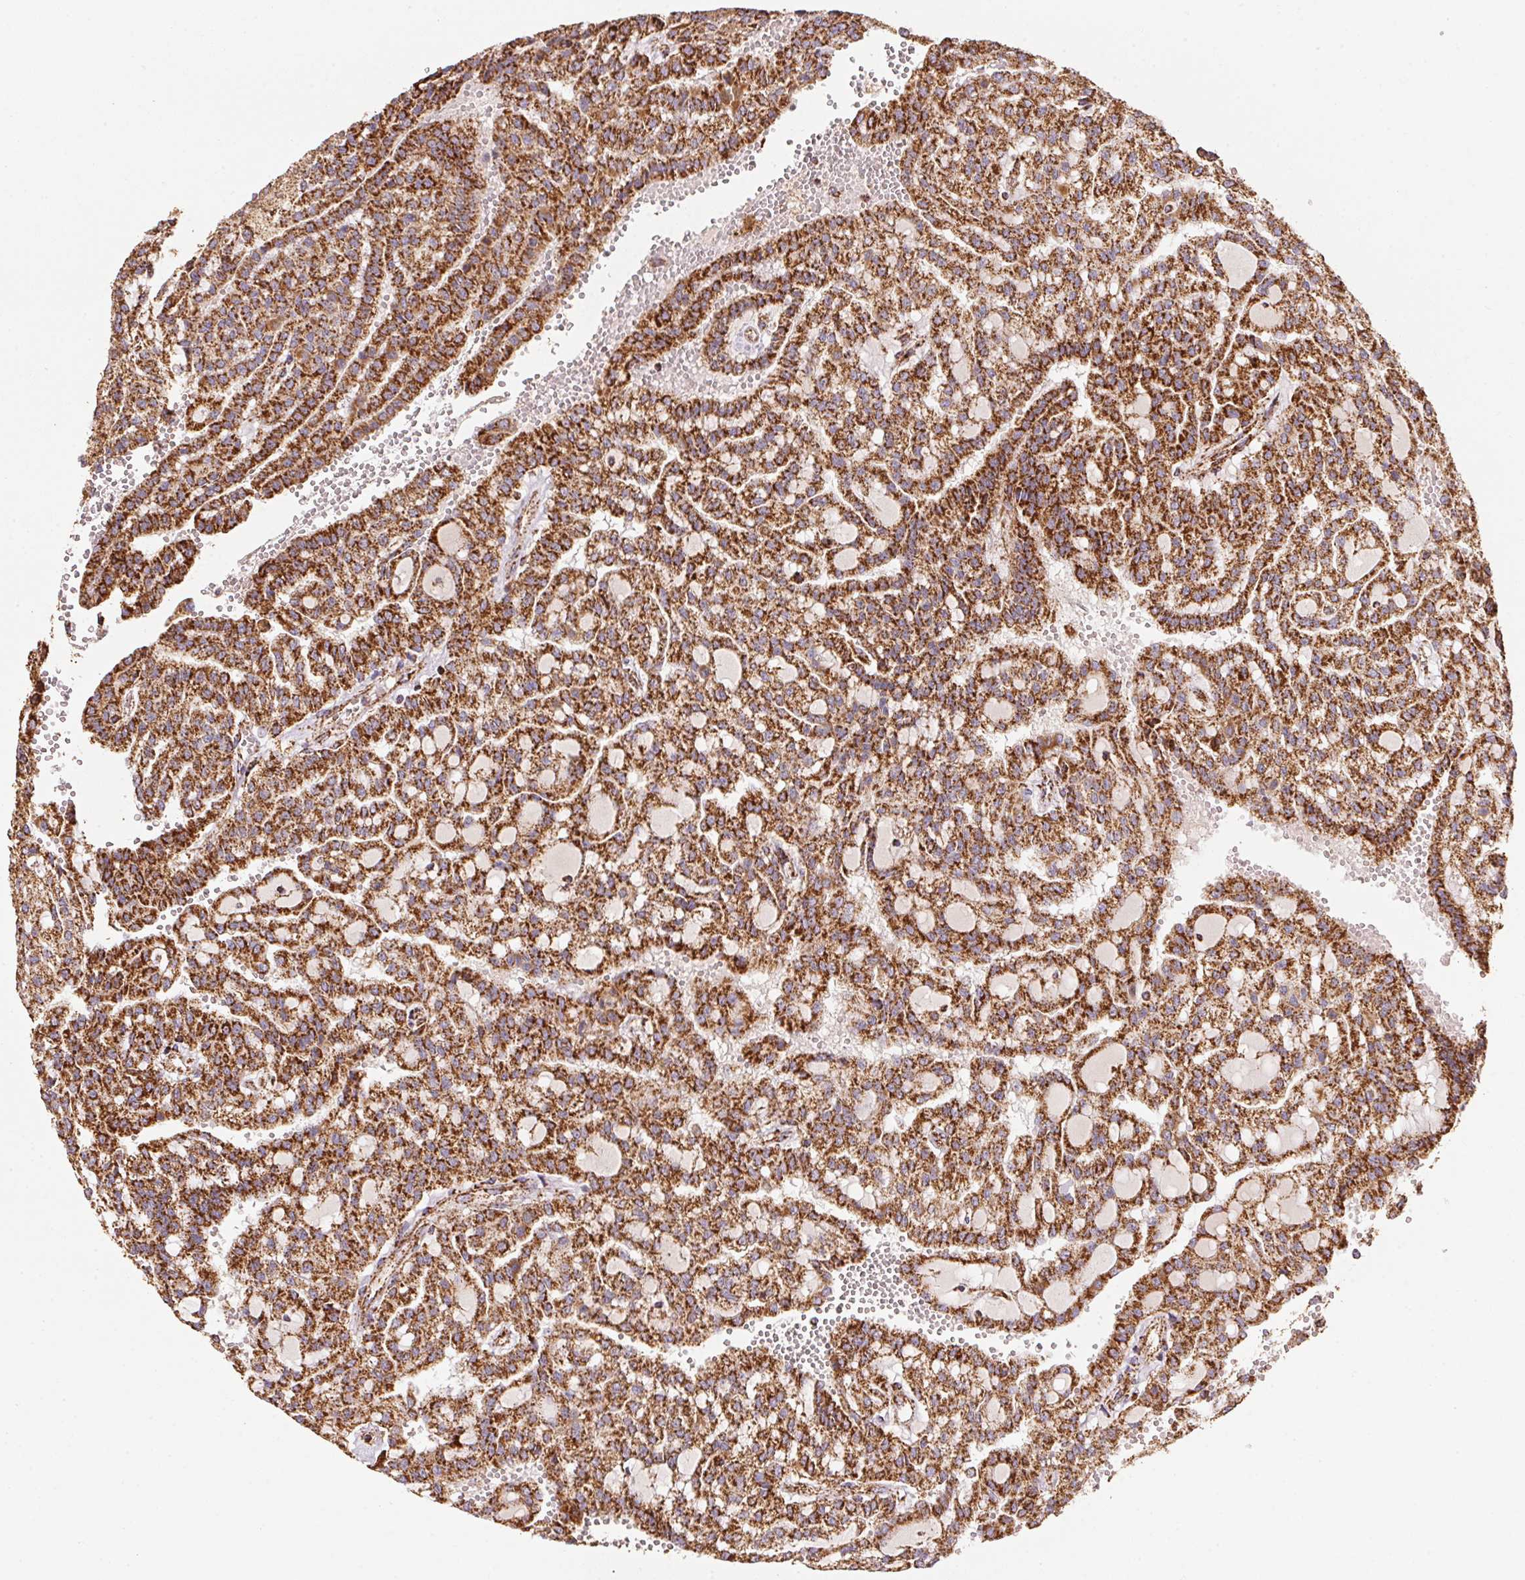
{"staining": {"intensity": "strong", "quantity": ">75%", "location": "cytoplasmic/membranous"}, "tissue": "renal cancer", "cell_type": "Tumor cells", "image_type": "cancer", "snomed": [{"axis": "morphology", "description": "Adenocarcinoma, NOS"}, {"axis": "topography", "description": "Kidney"}], "caption": "Protein expression analysis of renal cancer displays strong cytoplasmic/membranous expression in approximately >75% of tumor cells. (Stains: DAB in brown, nuclei in blue, Microscopy: brightfield microscopy at high magnification).", "gene": "NDUFS2", "patient": {"sex": "male", "age": 63}}